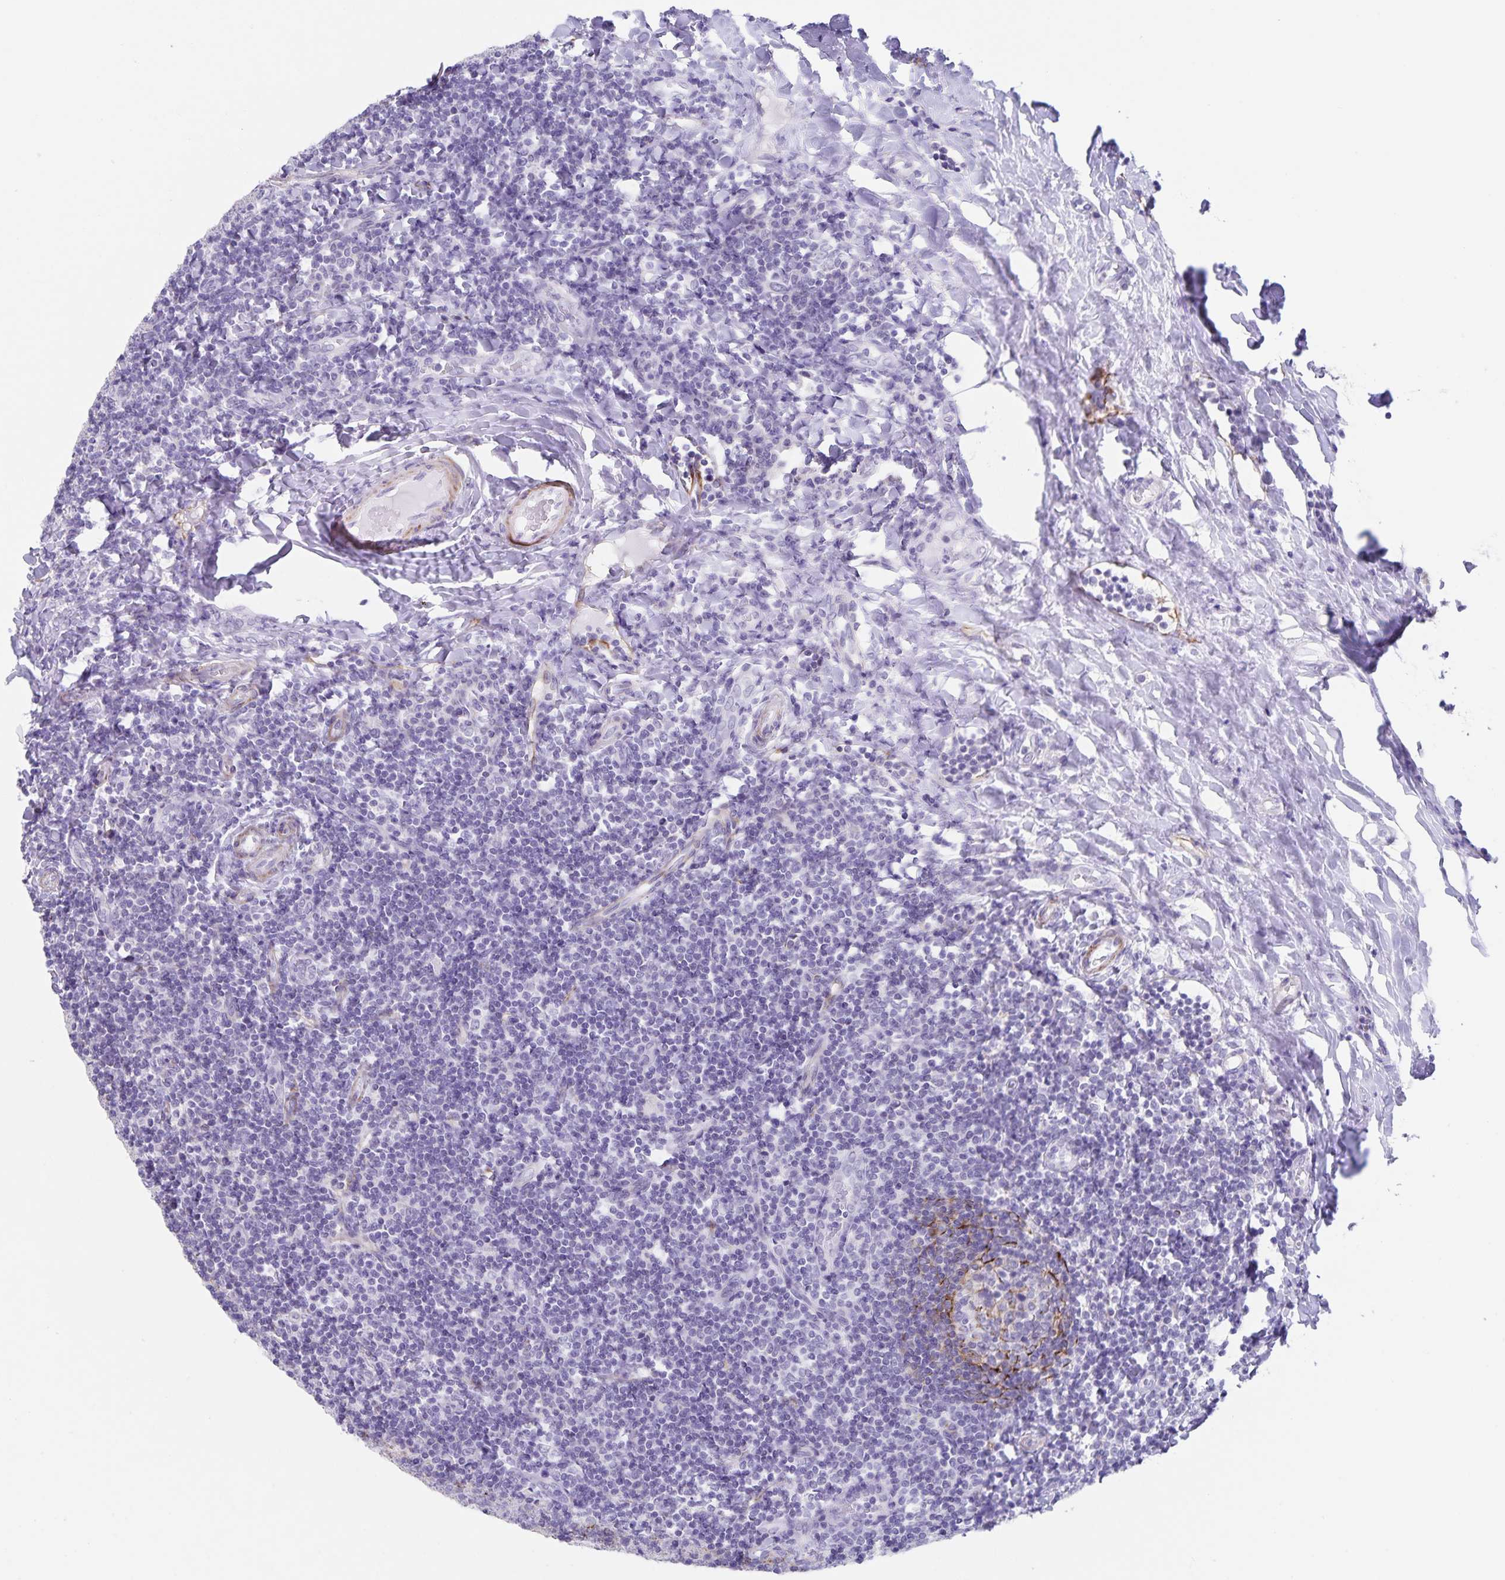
{"staining": {"intensity": "weak", "quantity": "<25%", "location": "cytoplasmic/membranous"}, "tissue": "tonsil", "cell_type": "Germinal center cells", "image_type": "normal", "snomed": [{"axis": "morphology", "description": "Normal tissue, NOS"}, {"axis": "topography", "description": "Tonsil"}], "caption": "The micrograph displays no significant expression in germinal center cells of tonsil.", "gene": "SYNM", "patient": {"sex": "female", "age": 10}}